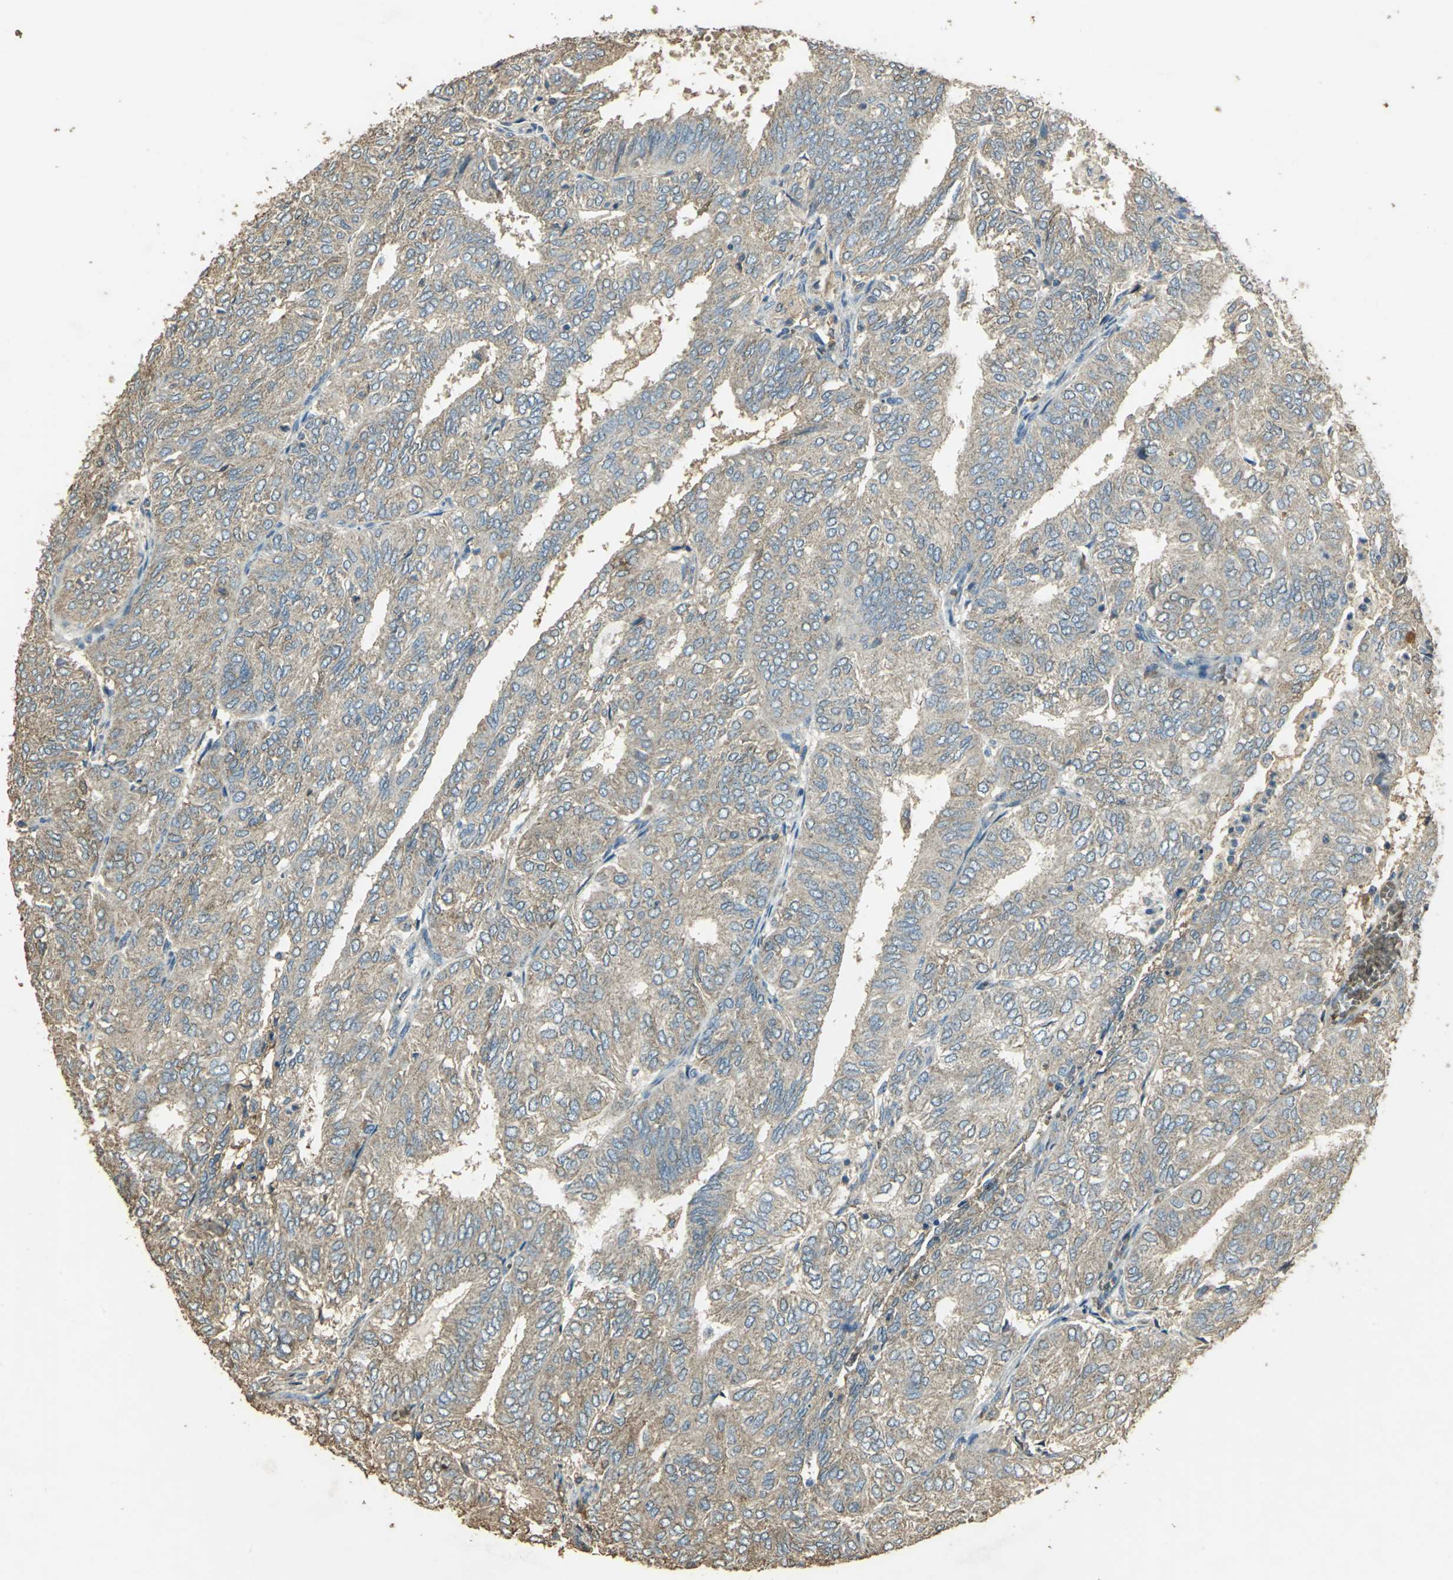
{"staining": {"intensity": "moderate", "quantity": "25%-75%", "location": "cytoplasmic/membranous"}, "tissue": "endometrial cancer", "cell_type": "Tumor cells", "image_type": "cancer", "snomed": [{"axis": "morphology", "description": "Adenocarcinoma, NOS"}, {"axis": "topography", "description": "Uterus"}], "caption": "A medium amount of moderate cytoplasmic/membranous positivity is present in about 25%-75% of tumor cells in endometrial cancer (adenocarcinoma) tissue.", "gene": "TRAPPC2", "patient": {"sex": "female", "age": 60}}